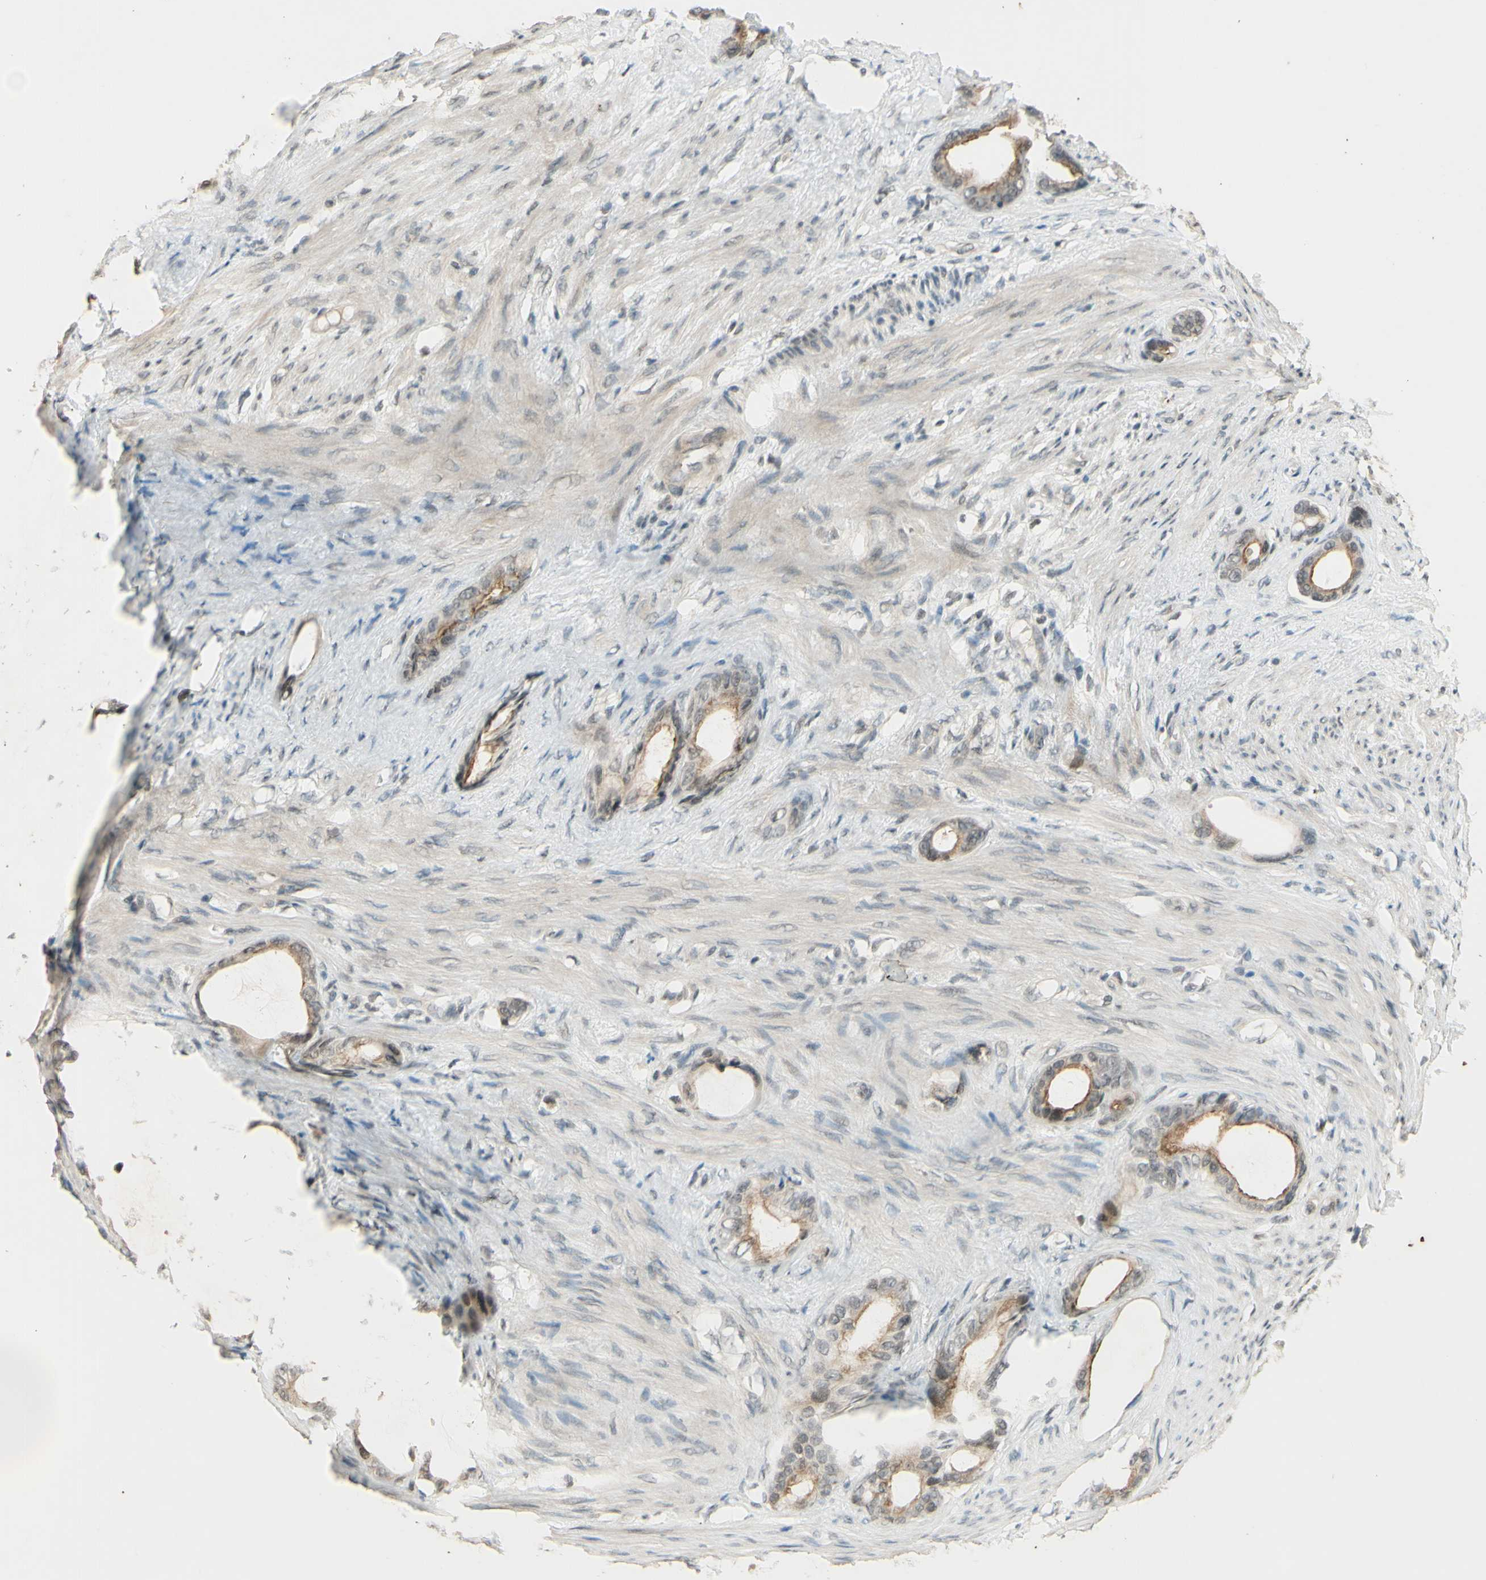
{"staining": {"intensity": "weak", "quantity": ">75%", "location": "cytoplasmic/membranous,nuclear"}, "tissue": "stomach cancer", "cell_type": "Tumor cells", "image_type": "cancer", "snomed": [{"axis": "morphology", "description": "Adenocarcinoma, NOS"}, {"axis": "topography", "description": "Stomach"}], "caption": "Immunohistochemistry micrograph of neoplastic tissue: stomach cancer (adenocarcinoma) stained using immunohistochemistry (IHC) shows low levels of weak protein expression localized specifically in the cytoplasmic/membranous and nuclear of tumor cells, appearing as a cytoplasmic/membranous and nuclear brown color.", "gene": "SMARCB1", "patient": {"sex": "female", "age": 75}}